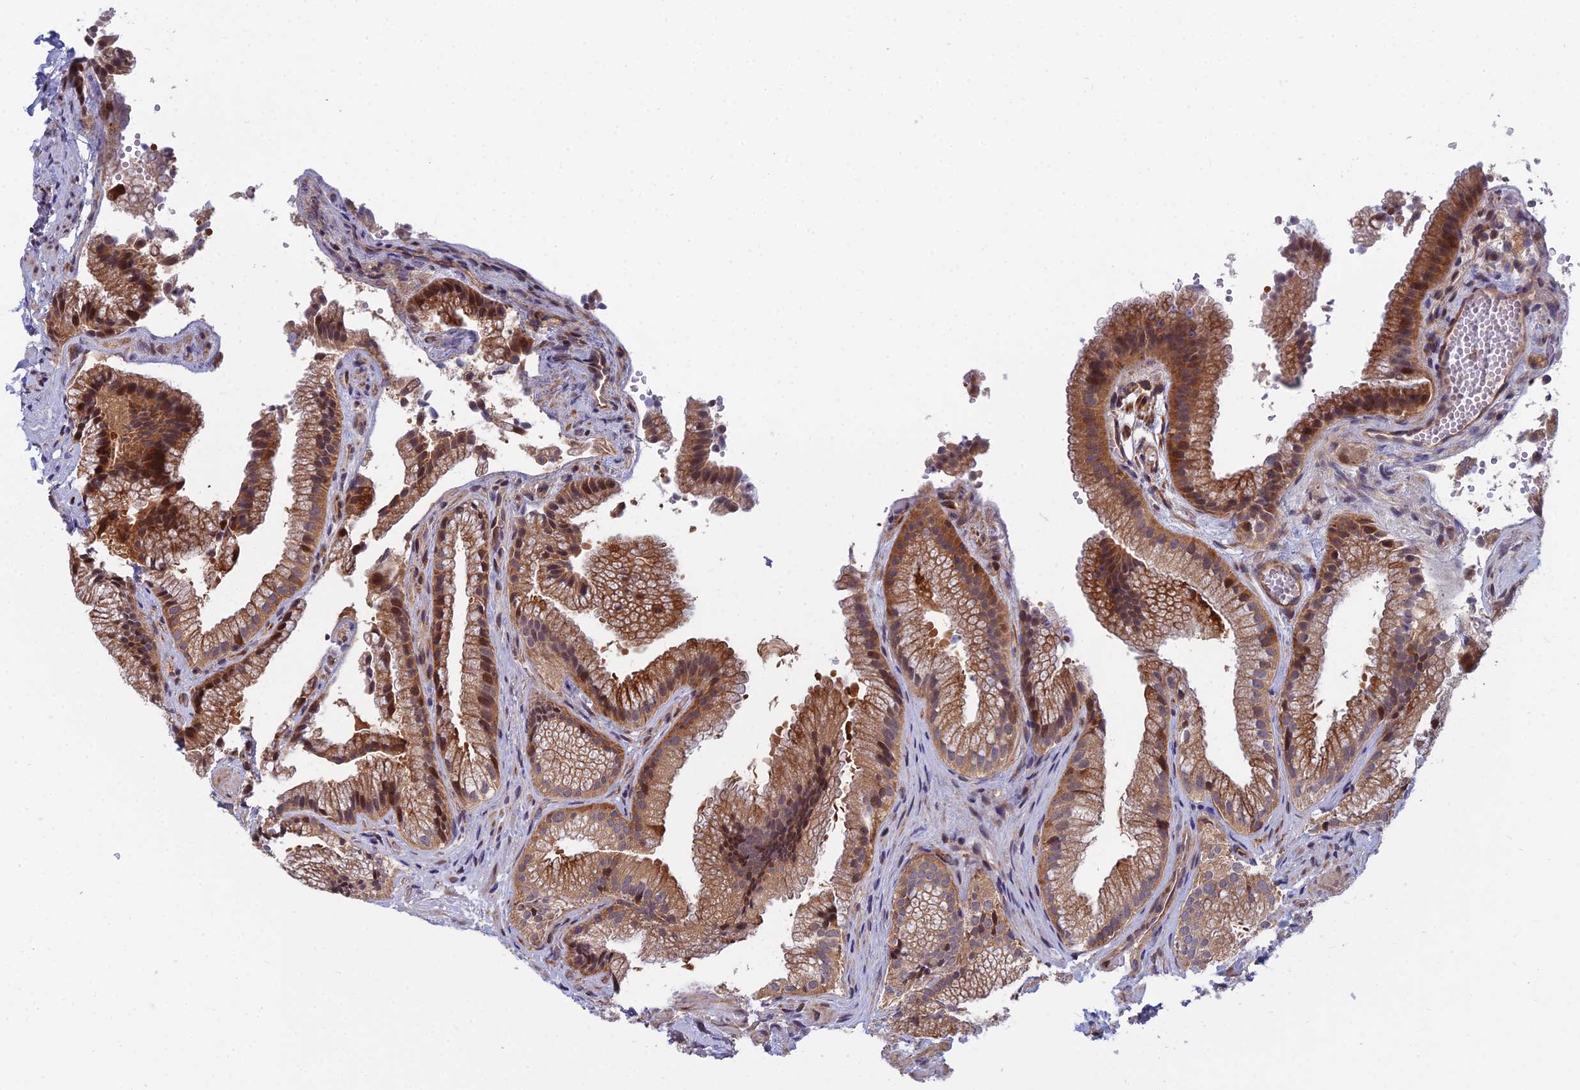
{"staining": {"intensity": "strong", "quantity": ">75%", "location": "cytoplasmic/membranous,nuclear"}, "tissue": "gallbladder", "cell_type": "Glandular cells", "image_type": "normal", "snomed": [{"axis": "morphology", "description": "Normal tissue, NOS"}, {"axis": "morphology", "description": "Inflammation, NOS"}, {"axis": "topography", "description": "Gallbladder"}], "caption": "Glandular cells demonstrate high levels of strong cytoplasmic/membranous,nuclear staining in approximately >75% of cells in normal human gallbladder. (IHC, brightfield microscopy, high magnification).", "gene": "COMMD2", "patient": {"sex": "male", "age": 51}}